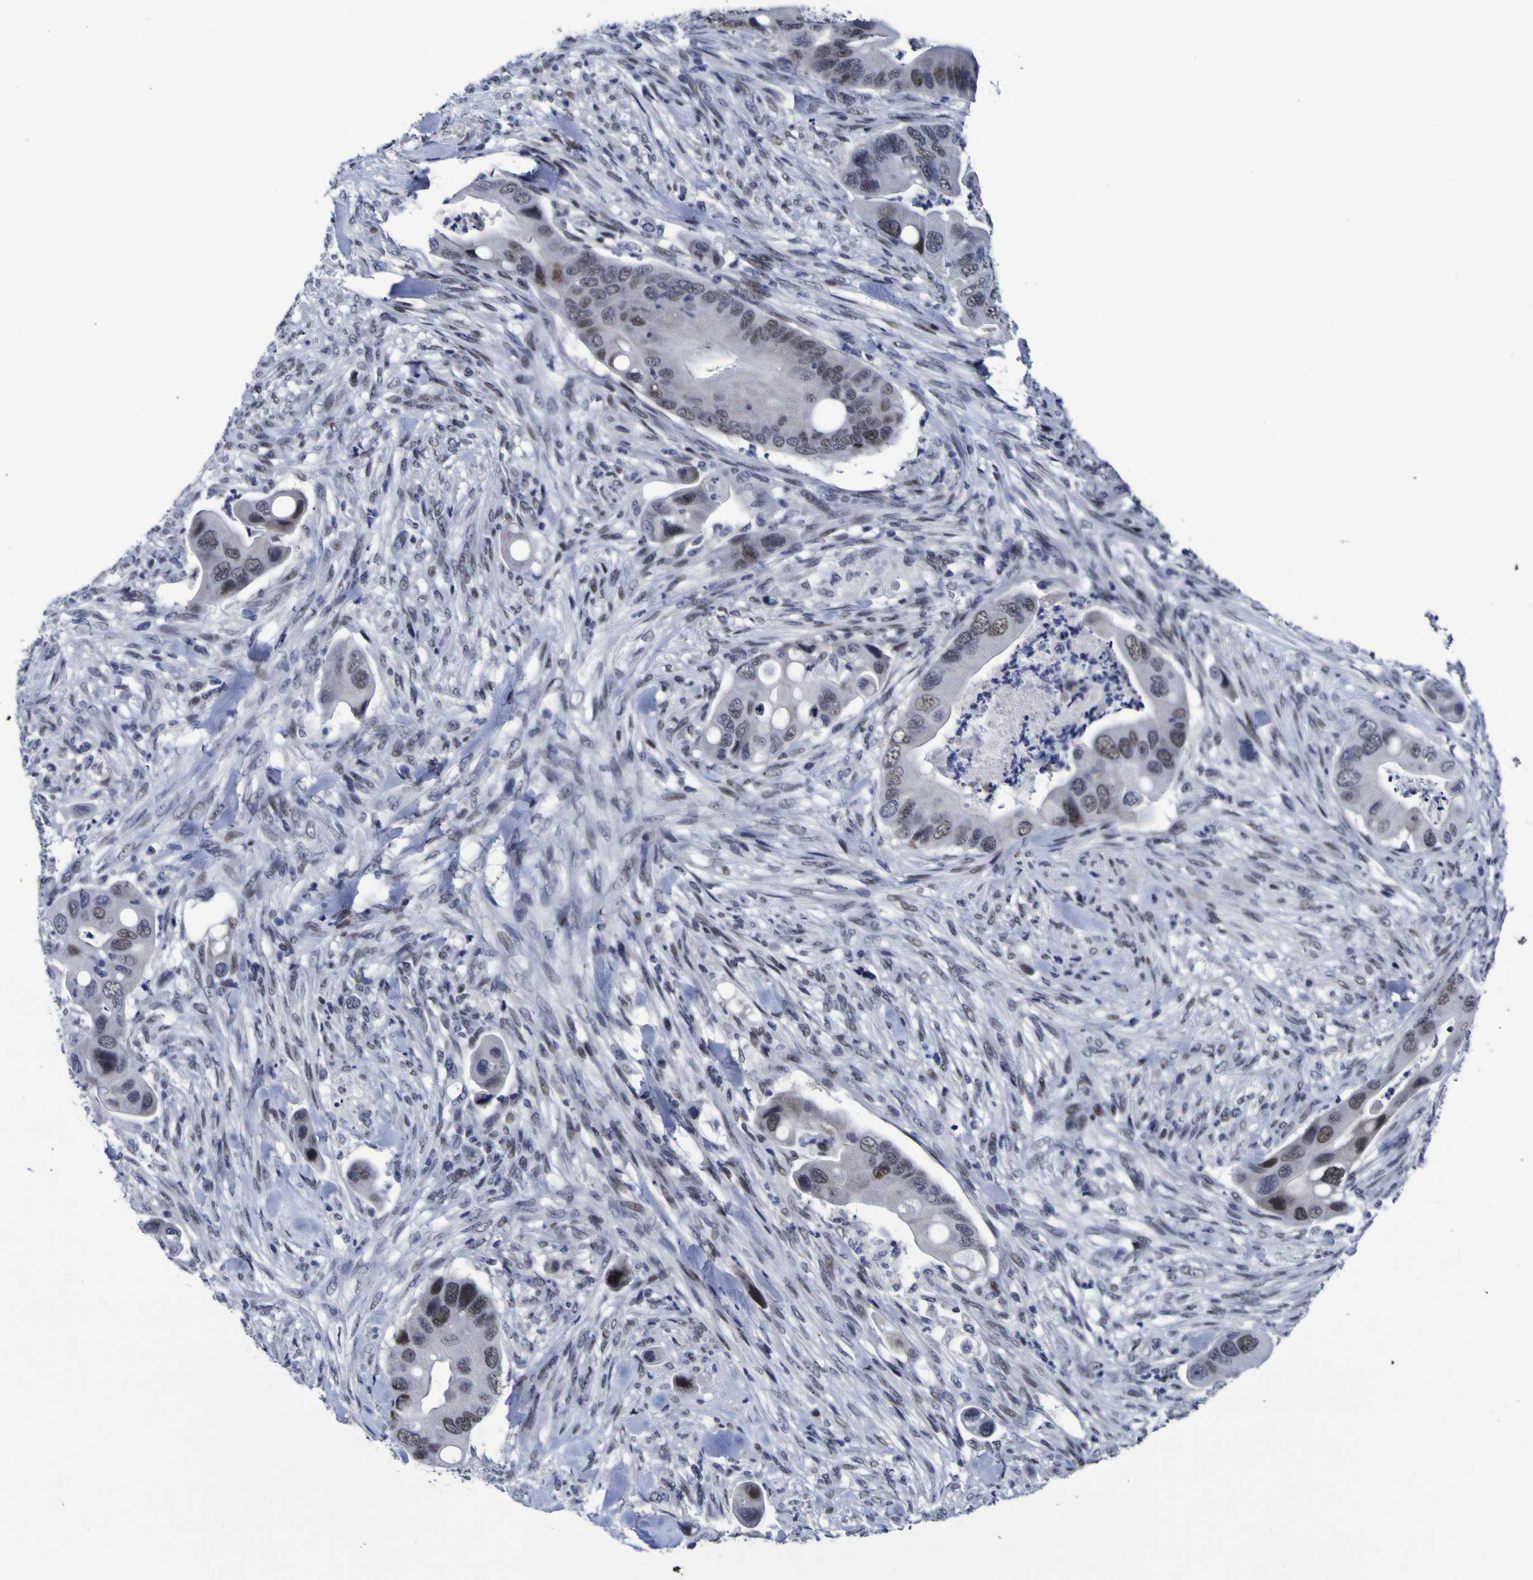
{"staining": {"intensity": "moderate", "quantity": "25%-75%", "location": "nuclear"}, "tissue": "colorectal cancer", "cell_type": "Tumor cells", "image_type": "cancer", "snomed": [{"axis": "morphology", "description": "Adenocarcinoma, NOS"}, {"axis": "topography", "description": "Rectum"}], "caption": "Human colorectal cancer (adenocarcinoma) stained with a protein marker exhibits moderate staining in tumor cells.", "gene": "MBD3", "patient": {"sex": "female", "age": 57}}